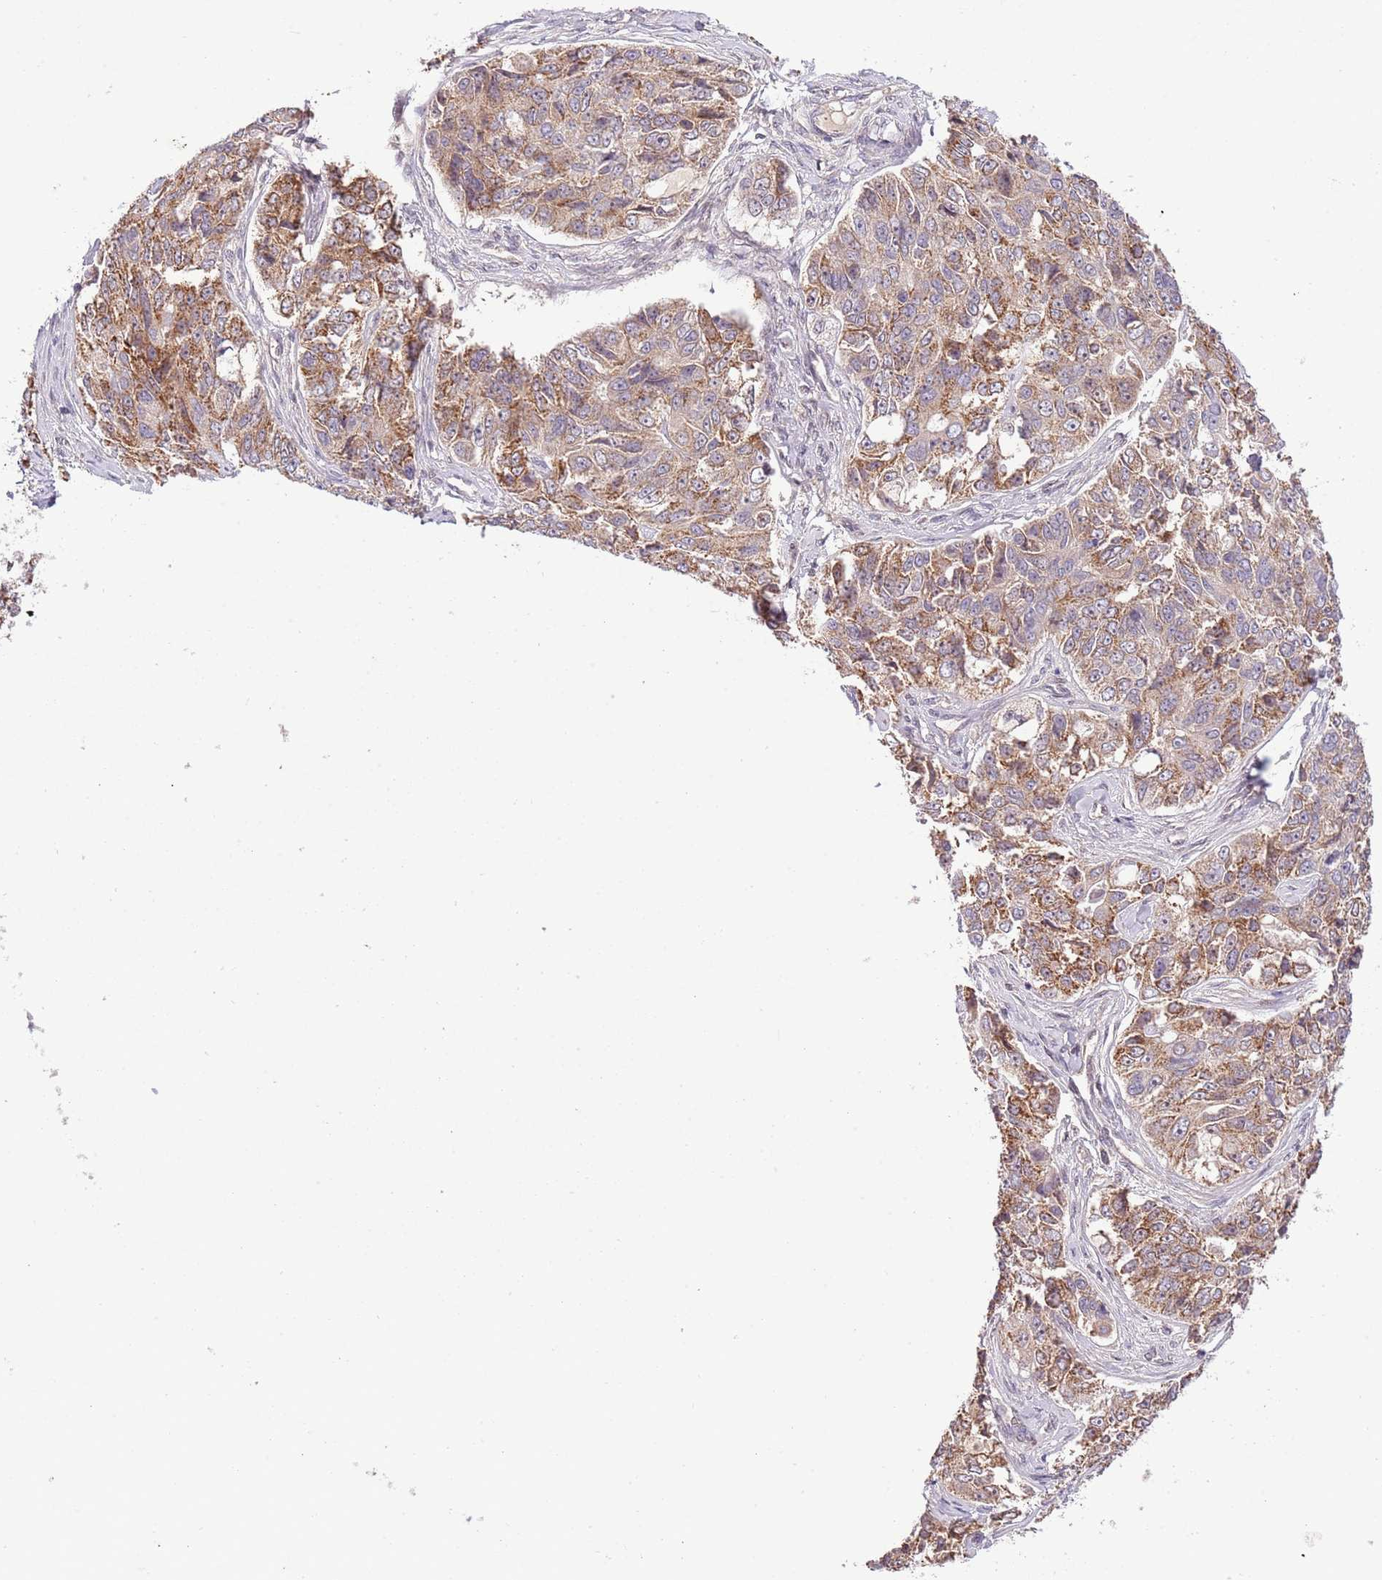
{"staining": {"intensity": "moderate", "quantity": ">75%", "location": "cytoplasmic/membranous"}, "tissue": "ovarian cancer", "cell_type": "Tumor cells", "image_type": "cancer", "snomed": [{"axis": "morphology", "description": "Carcinoma, endometroid"}, {"axis": "topography", "description": "Ovary"}], "caption": "Approximately >75% of tumor cells in ovarian endometroid carcinoma display moderate cytoplasmic/membranous protein positivity as visualized by brown immunohistochemical staining.", "gene": "CHD1", "patient": {"sex": "female", "age": 51}}